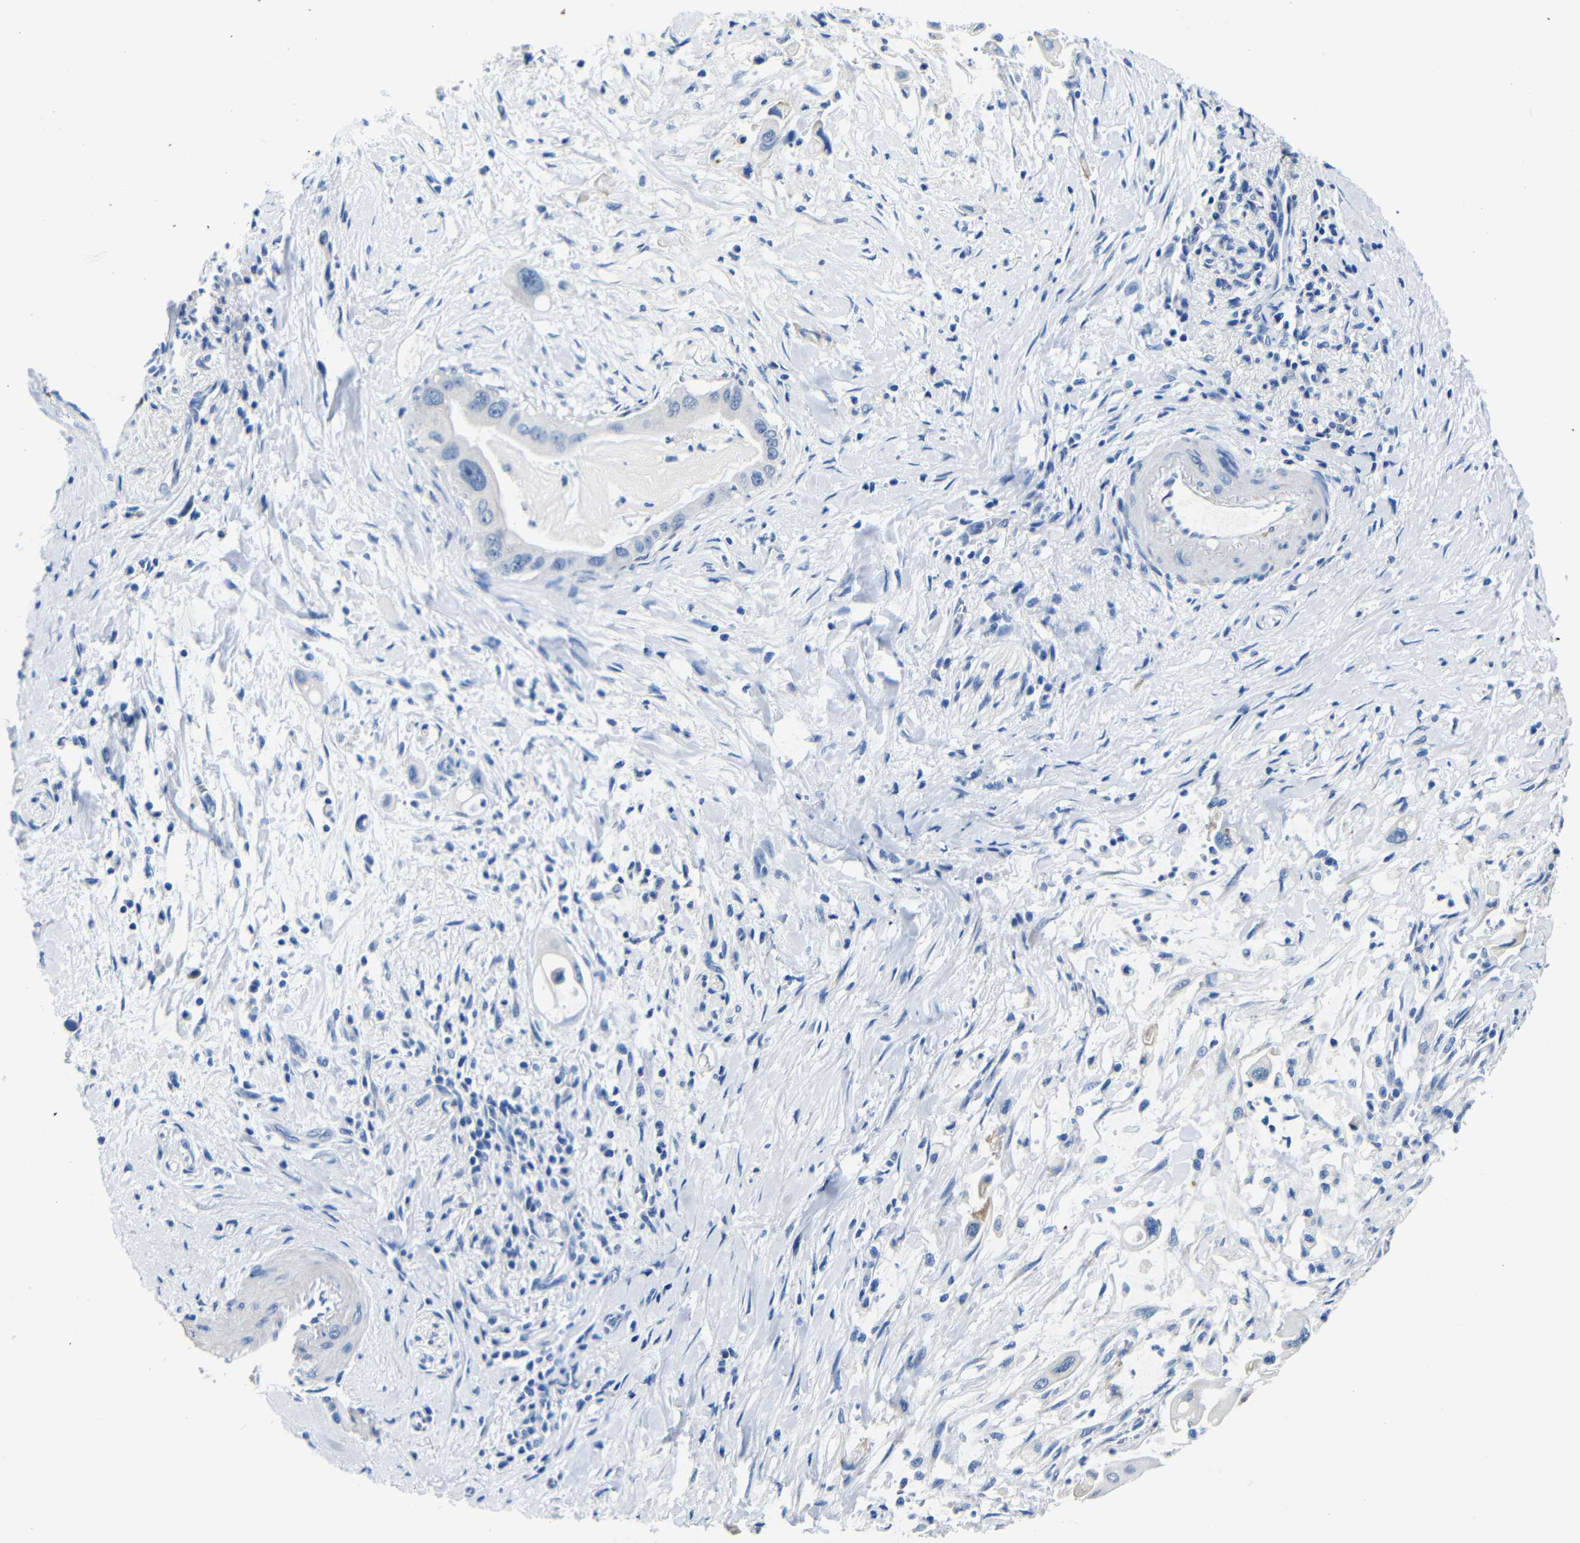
{"staining": {"intensity": "negative", "quantity": "none", "location": "none"}, "tissue": "pancreatic cancer", "cell_type": "Tumor cells", "image_type": "cancer", "snomed": [{"axis": "morphology", "description": "Adenocarcinoma, NOS"}, {"axis": "topography", "description": "Pancreas"}], "caption": "There is no significant expression in tumor cells of pancreatic cancer (adenocarcinoma).", "gene": "TNFAIP1", "patient": {"sex": "male", "age": 55}}